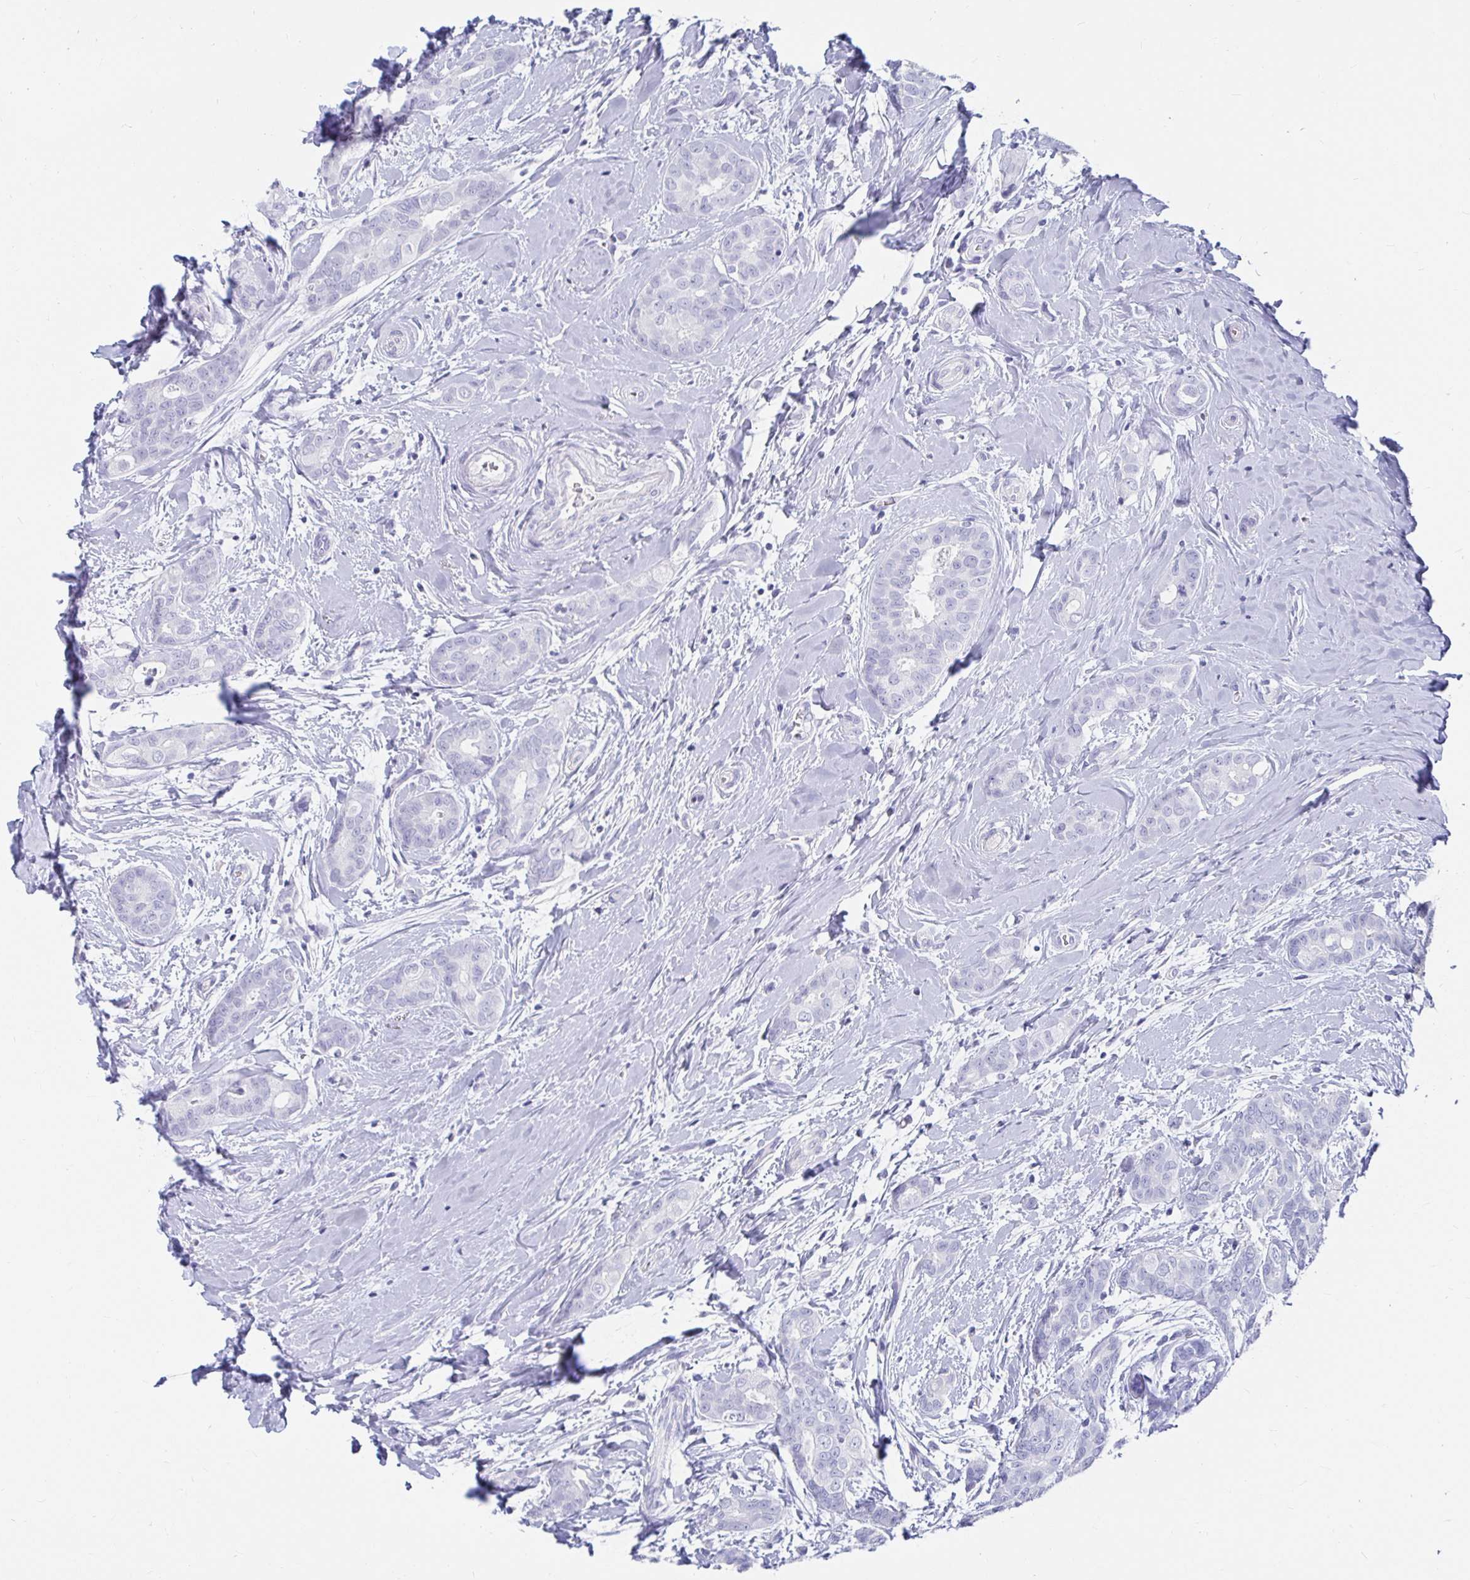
{"staining": {"intensity": "negative", "quantity": "none", "location": "none"}, "tissue": "breast cancer", "cell_type": "Tumor cells", "image_type": "cancer", "snomed": [{"axis": "morphology", "description": "Duct carcinoma"}, {"axis": "topography", "description": "Breast"}], "caption": "Immunohistochemistry photomicrograph of human infiltrating ductal carcinoma (breast) stained for a protein (brown), which shows no positivity in tumor cells. Nuclei are stained in blue.", "gene": "CA9", "patient": {"sex": "female", "age": 45}}